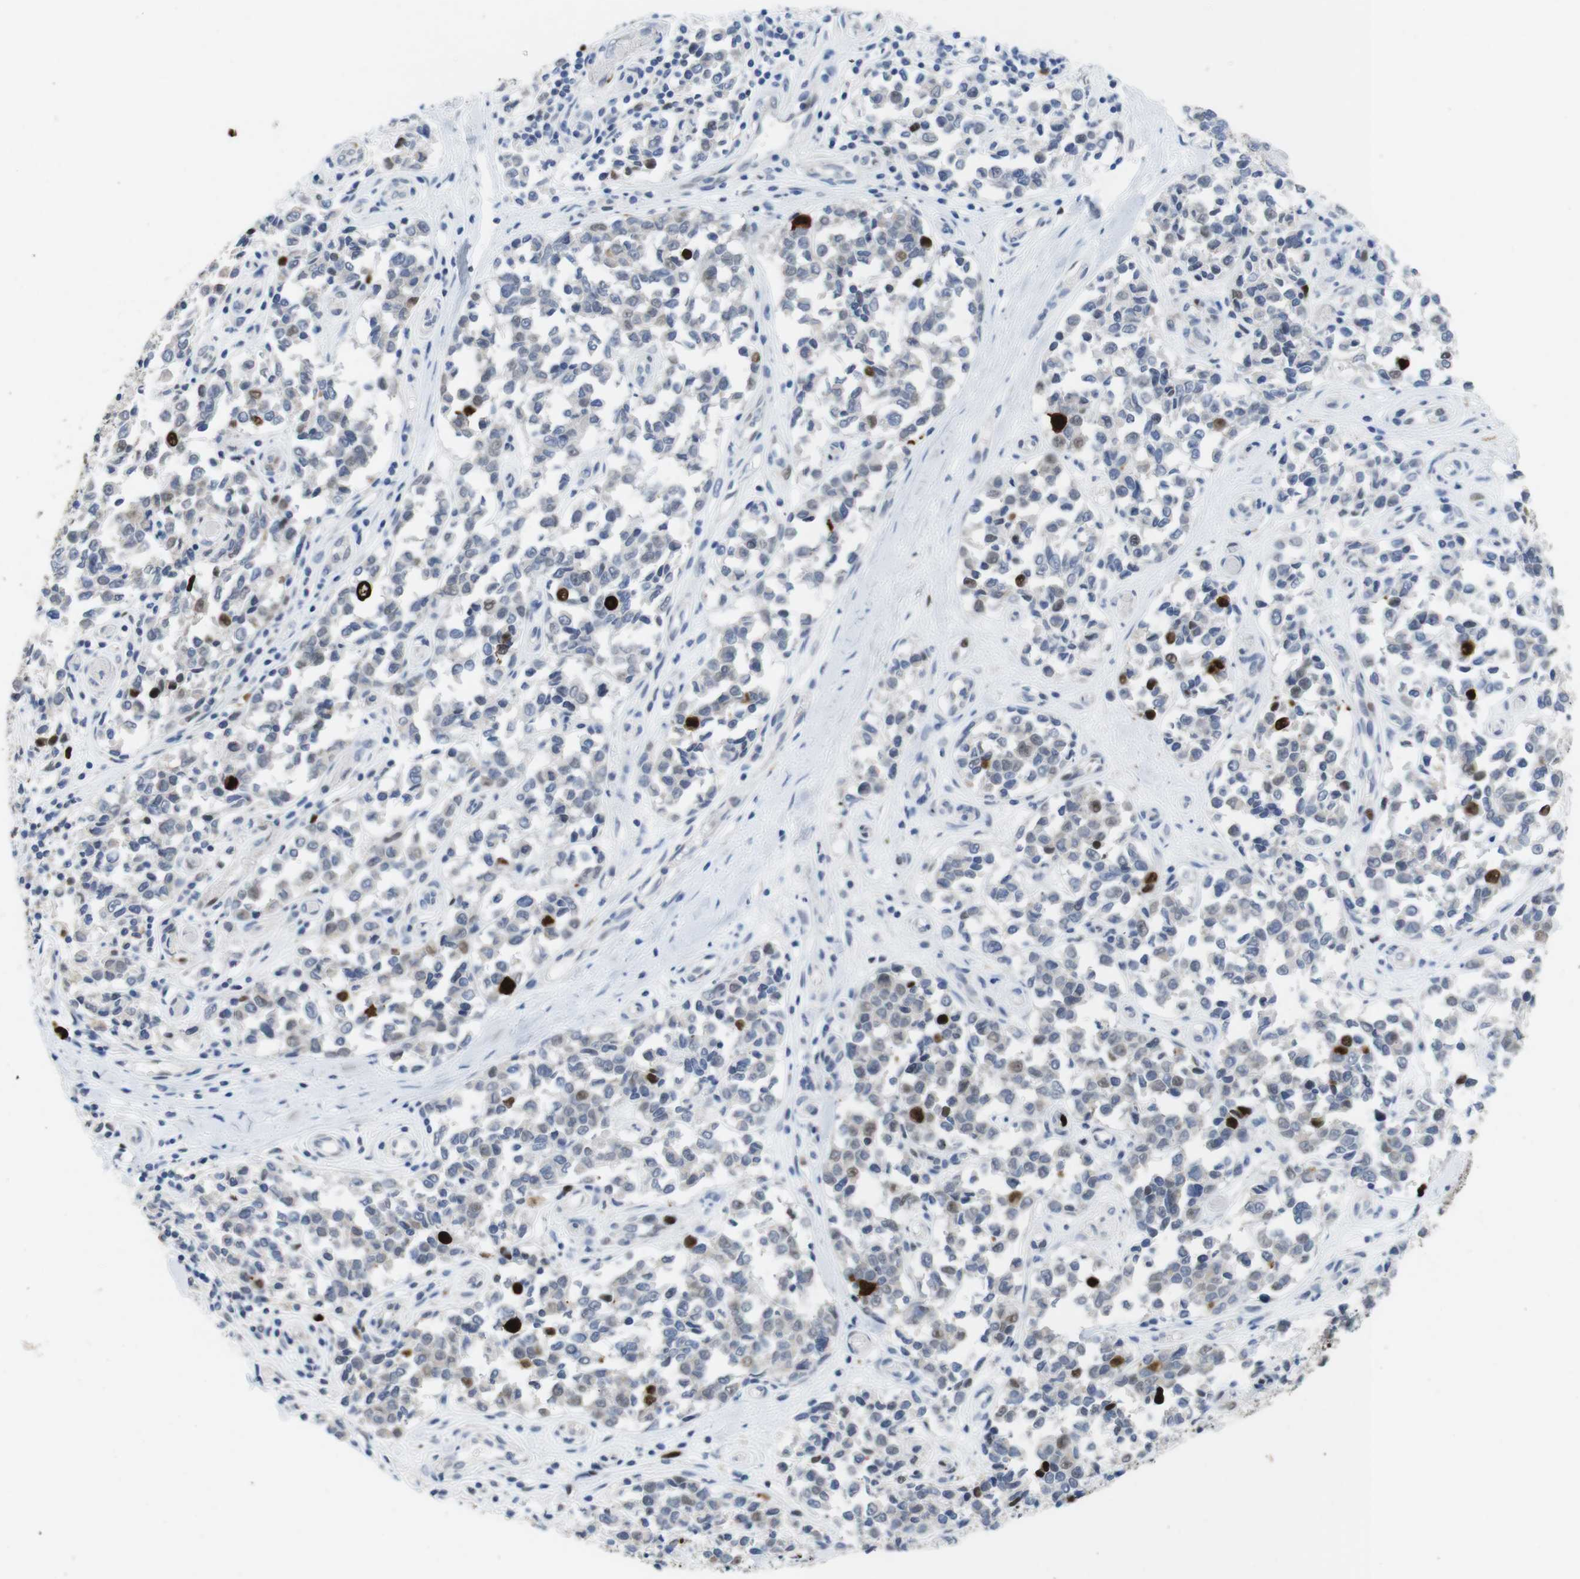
{"staining": {"intensity": "strong", "quantity": "<25%", "location": "nuclear"}, "tissue": "melanoma", "cell_type": "Tumor cells", "image_type": "cancer", "snomed": [{"axis": "morphology", "description": "Malignant melanoma, NOS"}, {"axis": "topography", "description": "Skin"}], "caption": "The immunohistochemical stain labels strong nuclear positivity in tumor cells of melanoma tissue.", "gene": "KPNA2", "patient": {"sex": "female", "age": 64}}